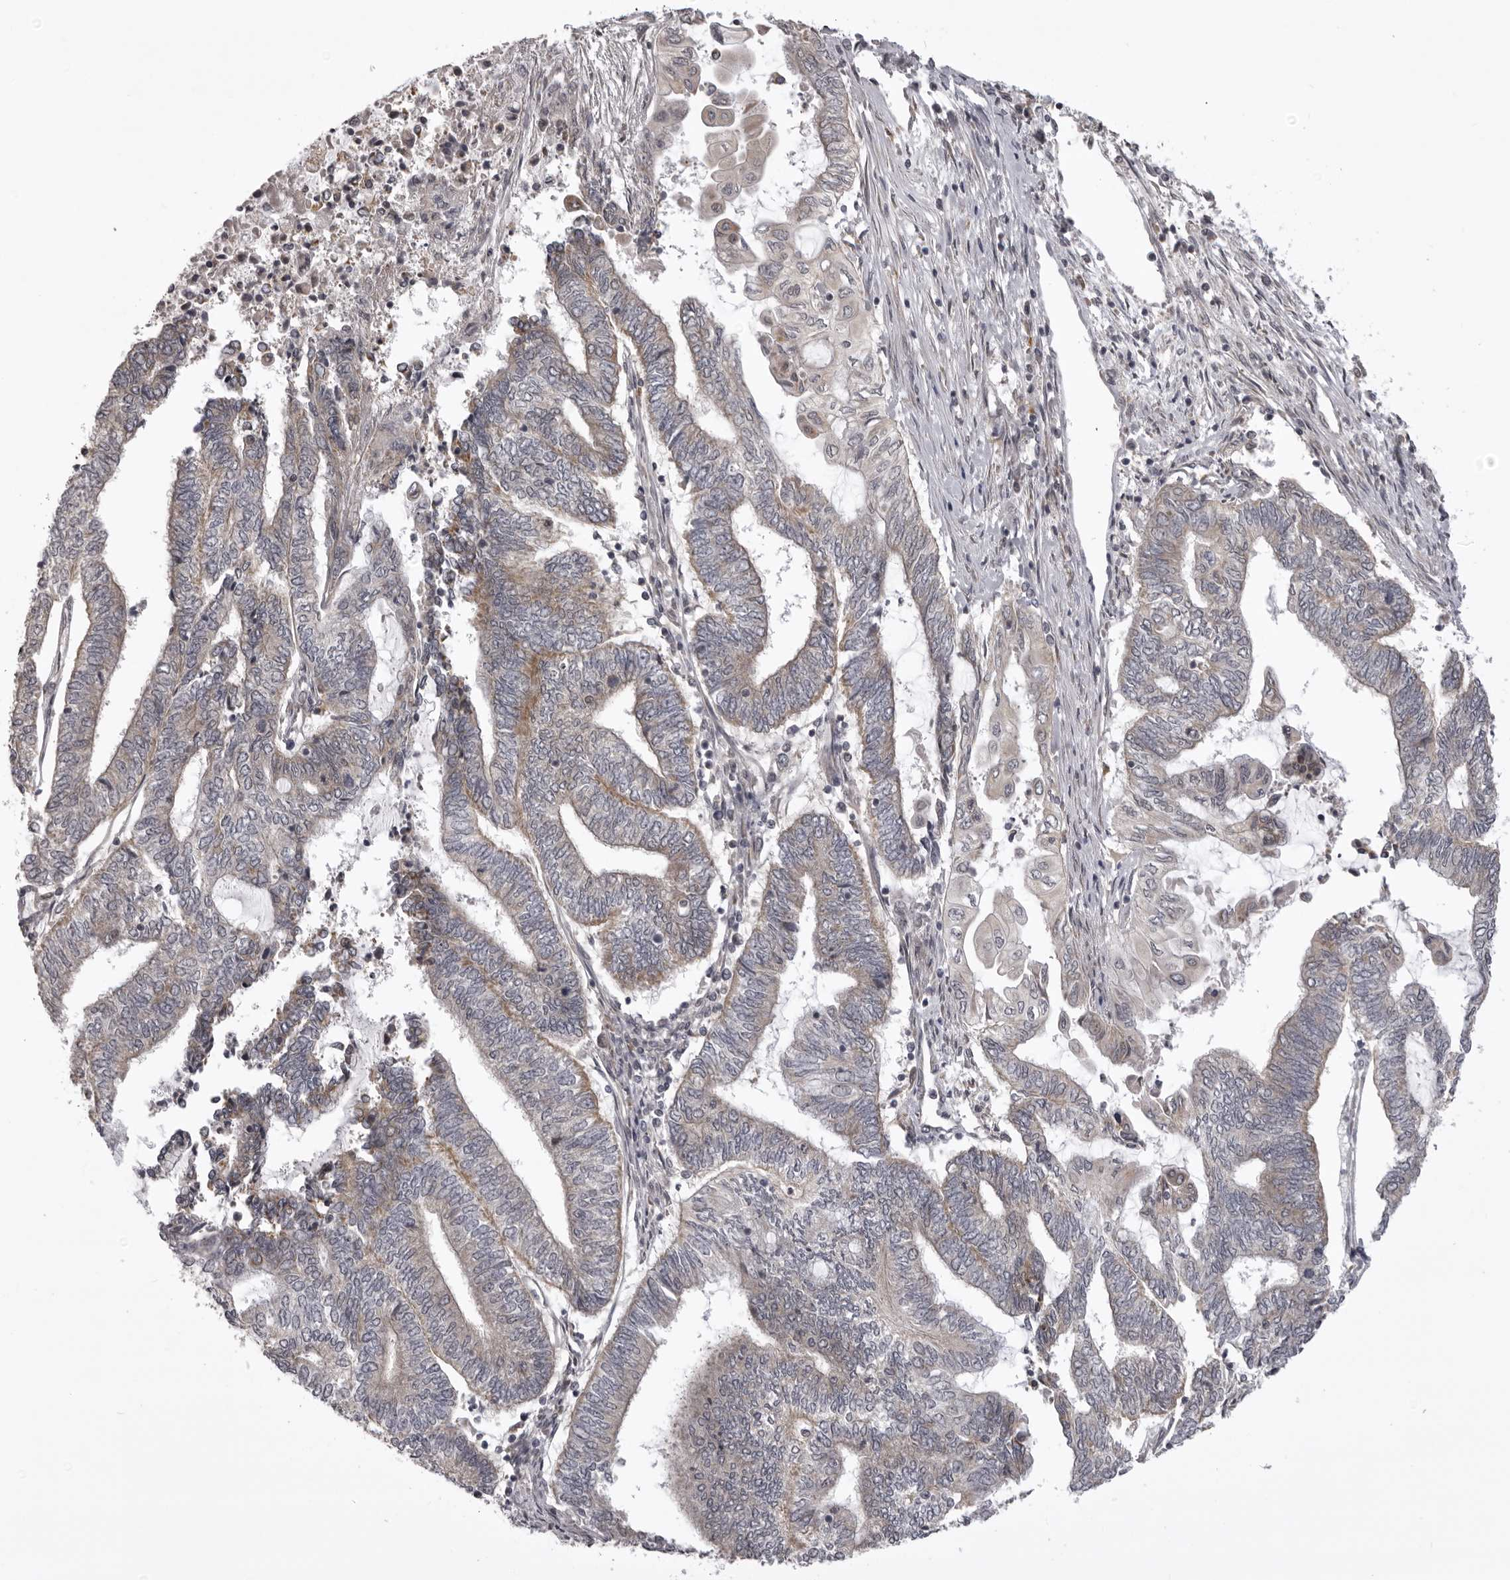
{"staining": {"intensity": "moderate", "quantity": "<25%", "location": "cytoplasmic/membranous"}, "tissue": "endometrial cancer", "cell_type": "Tumor cells", "image_type": "cancer", "snomed": [{"axis": "morphology", "description": "Adenocarcinoma, NOS"}, {"axis": "topography", "description": "Uterus"}, {"axis": "topography", "description": "Endometrium"}], "caption": "IHC image of endometrial cancer (adenocarcinoma) stained for a protein (brown), which exhibits low levels of moderate cytoplasmic/membranous staining in about <25% of tumor cells.", "gene": "C1orf109", "patient": {"sex": "female", "age": 70}}